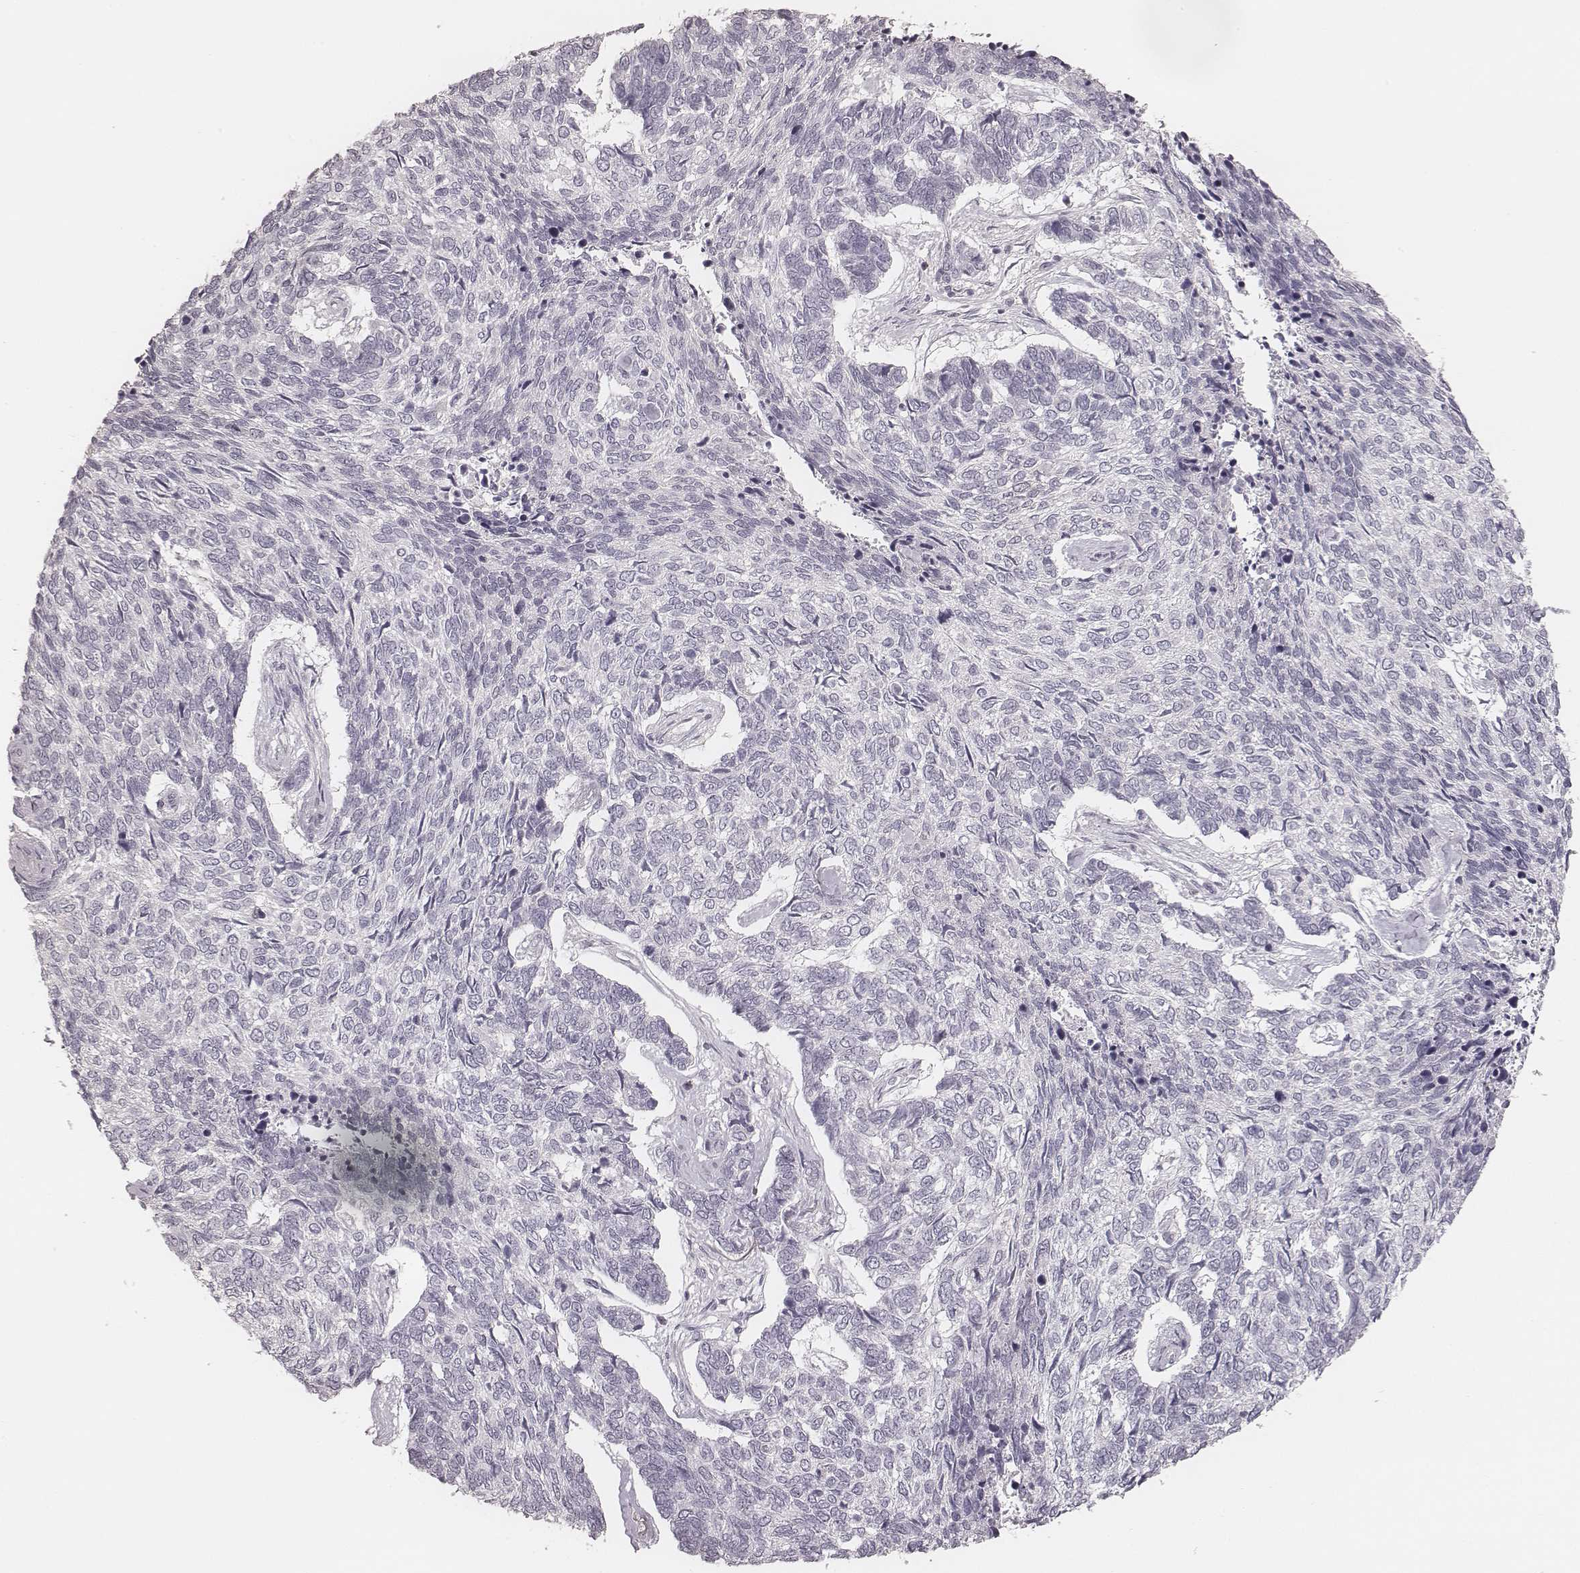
{"staining": {"intensity": "negative", "quantity": "none", "location": "none"}, "tissue": "skin cancer", "cell_type": "Tumor cells", "image_type": "cancer", "snomed": [{"axis": "morphology", "description": "Basal cell carcinoma"}, {"axis": "topography", "description": "Skin"}], "caption": "DAB immunohistochemical staining of human skin basal cell carcinoma demonstrates no significant staining in tumor cells.", "gene": "ACACB", "patient": {"sex": "female", "age": 65}}